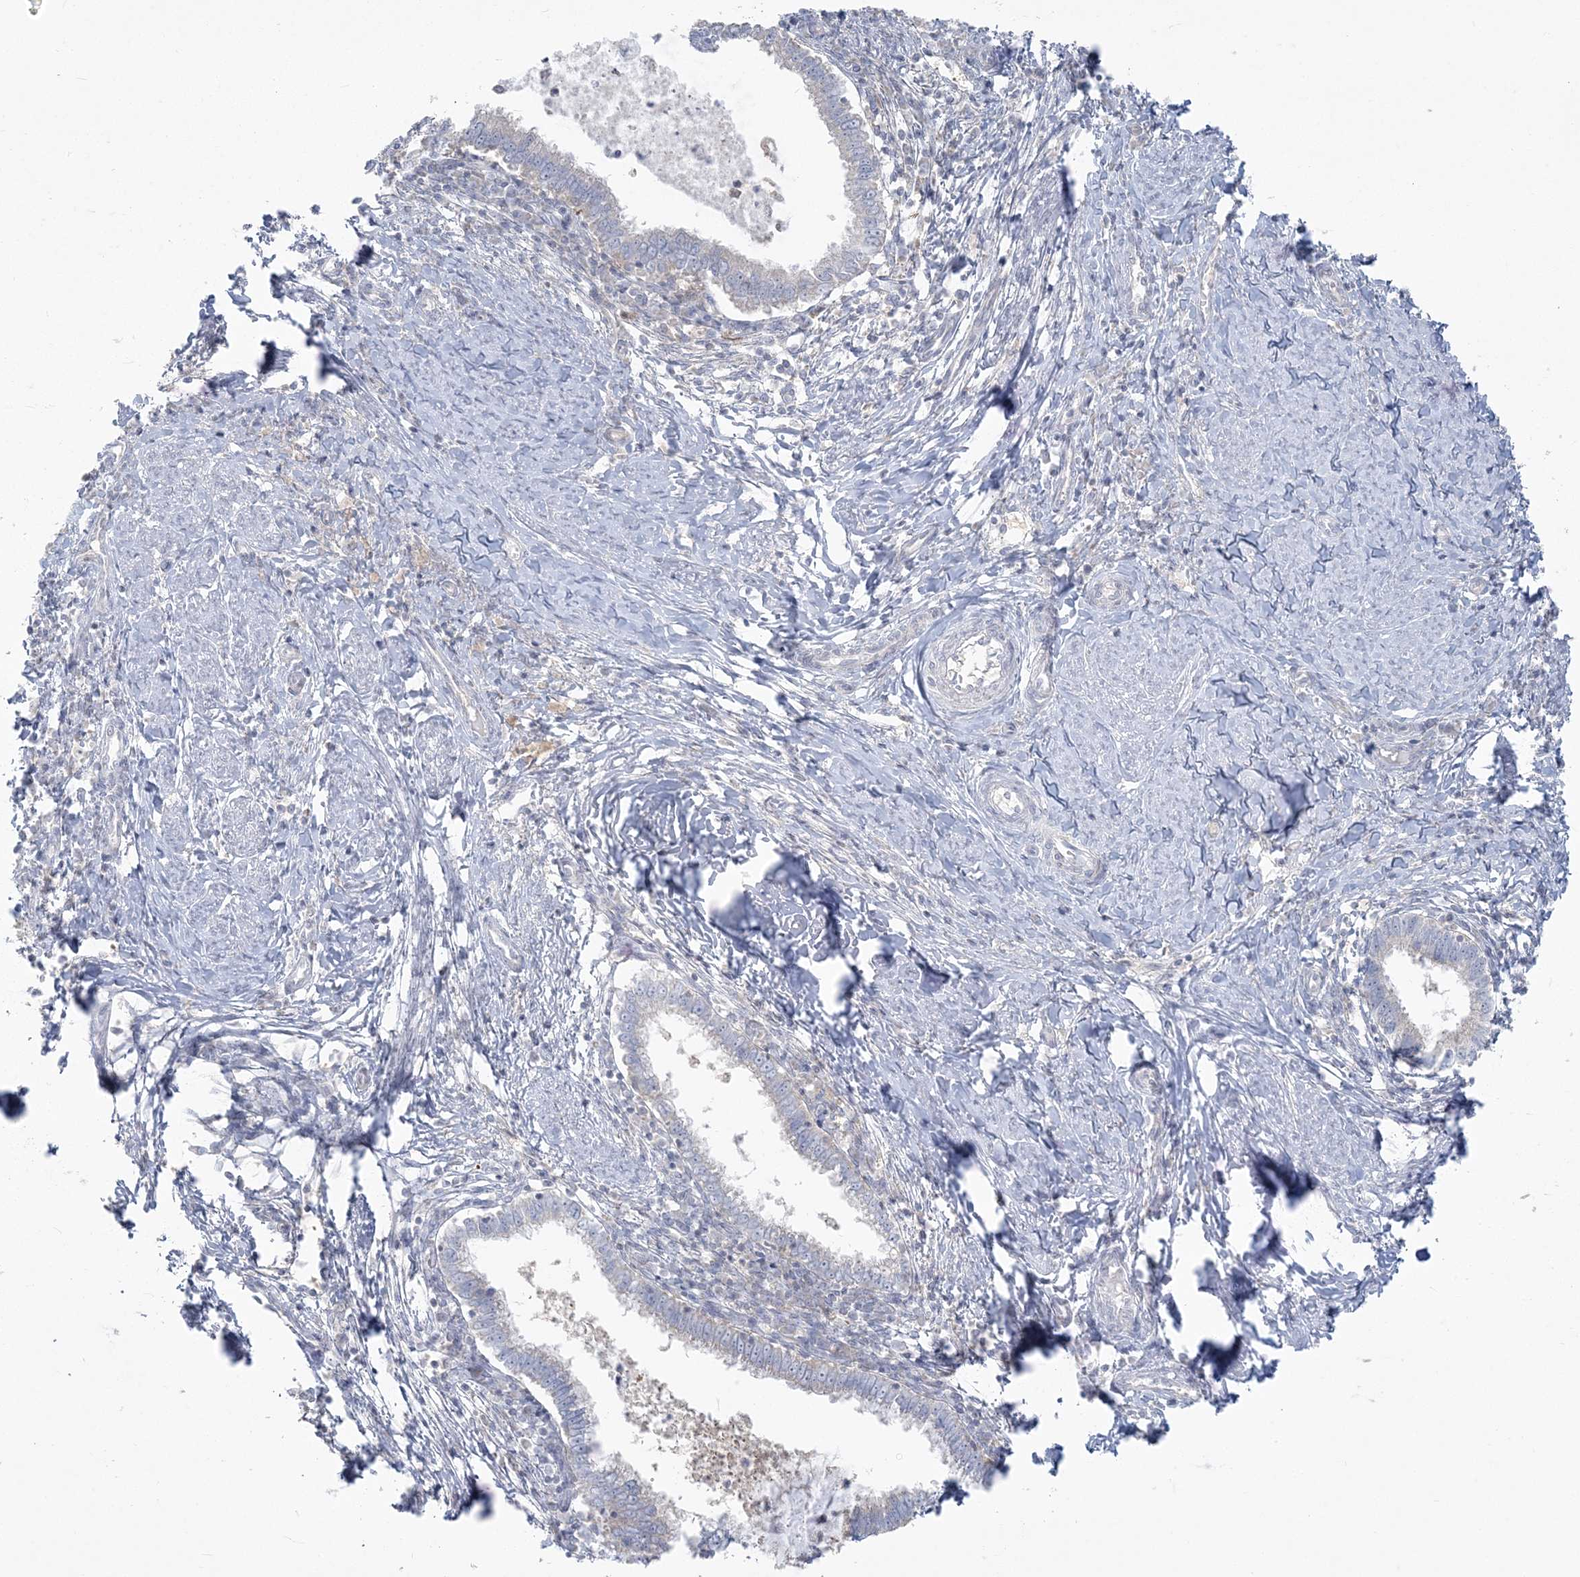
{"staining": {"intensity": "weak", "quantity": "25%-75%", "location": "cytoplasmic/membranous"}, "tissue": "cervical cancer", "cell_type": "Tumor cells", "image_type": "cancer", "snomed": [{"axis": "morphology", "description": "Adenocarcinoma, NOS"}, {"axis": "topography", "description": "Cervix"}], "caption": "Adenocarcinoma (cervical) stained with DAB immunohistochemistry reveals low levels of weak cytoplasmic/membranous expression in approximately 25%-75% of tumor cells.", "gene": "ZC3H6", "patient": {"sex": "female", "age": 36}}